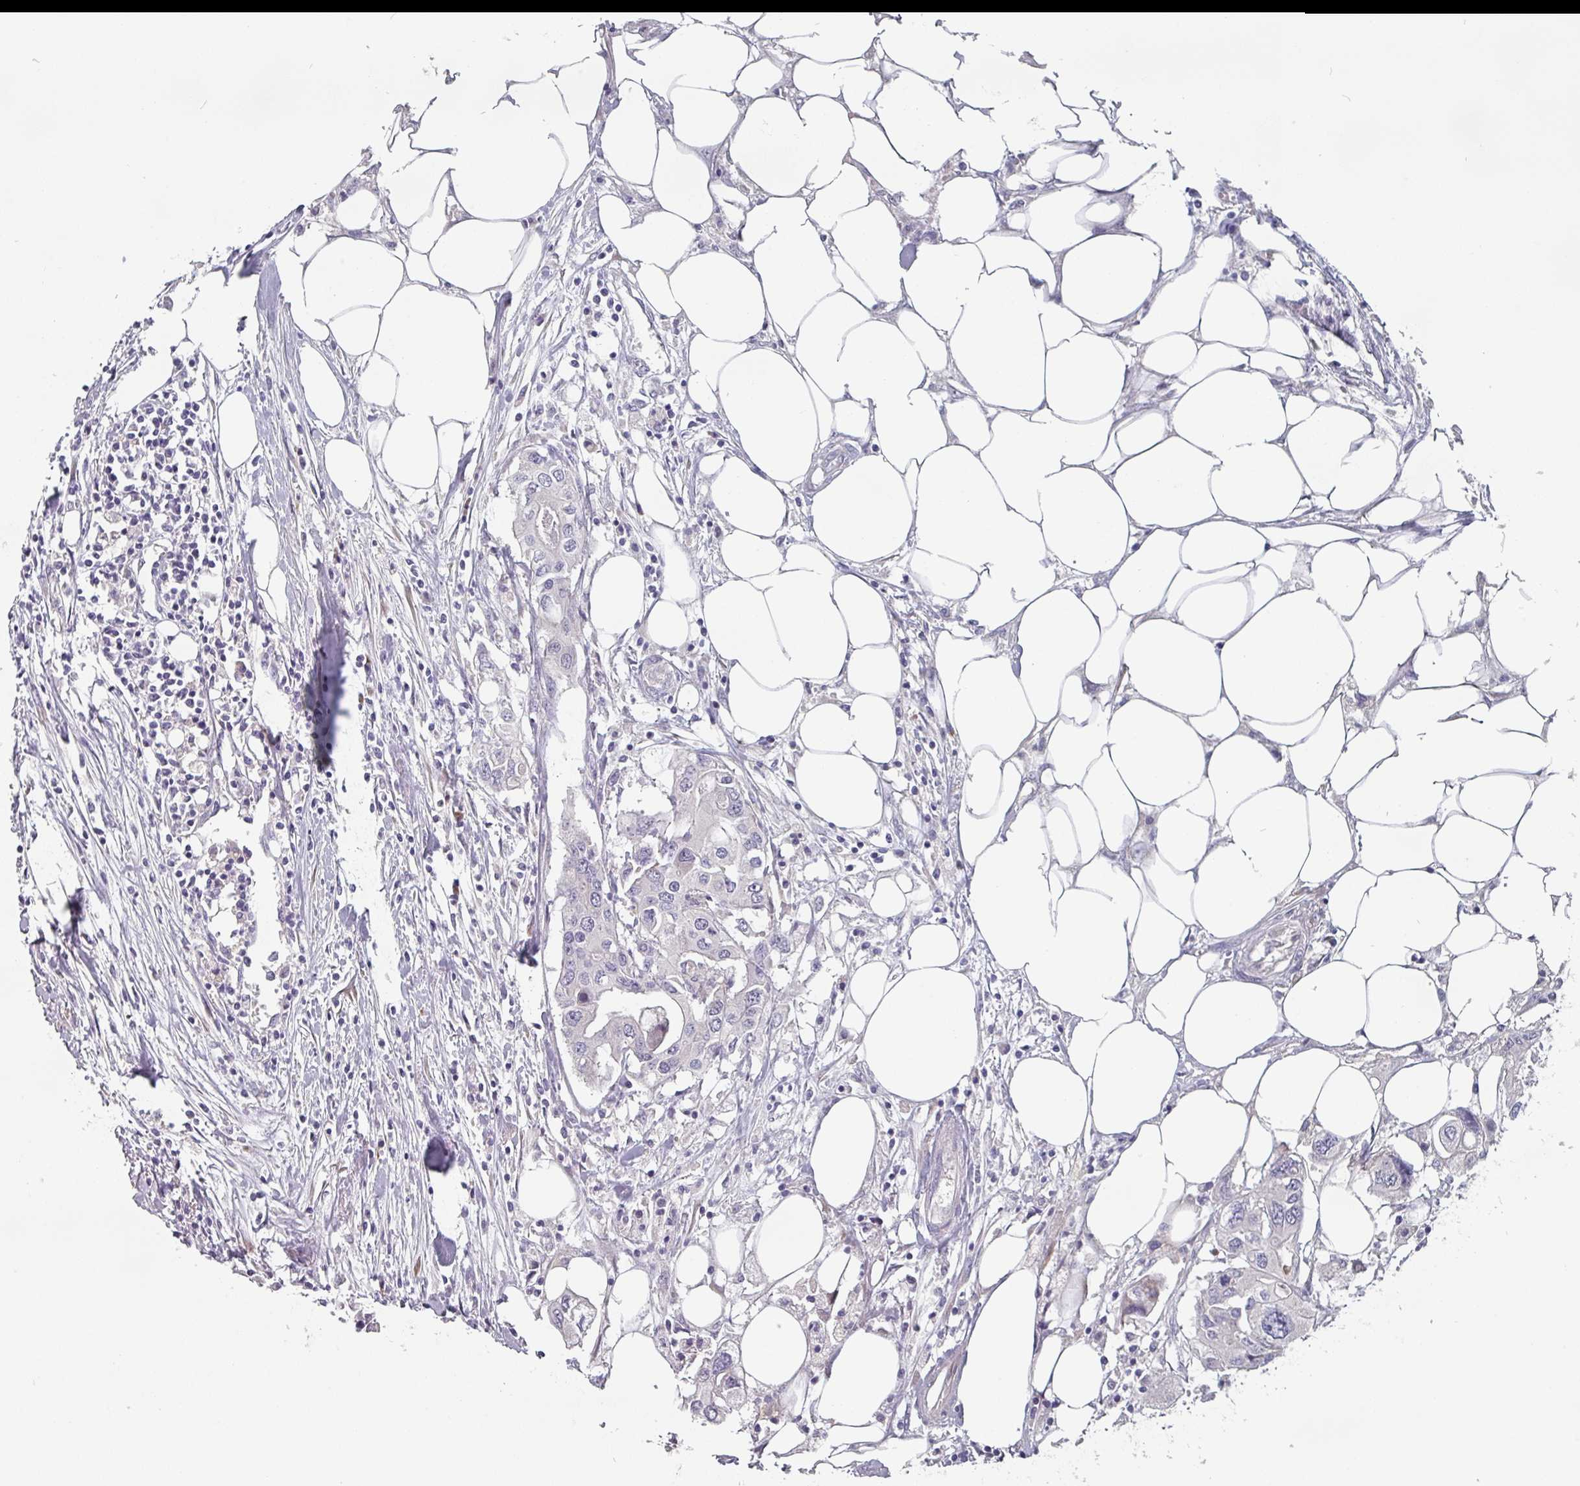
{"staining": {"intensity": "negative", "quantity": "none", "location": "none"}, "tissue": "colorectal cancer", "cell_type": "Tumor cells", "image_type": "cancer", "snomed": [{"axis": "morphology", "description": "Adenocarcinoma, NOS"}, {"axis": "topography", "description": "Colon"}], "caption": "An IHC histopathology image of adenocarcinoma (colorectal) is shown. There is no staining in tumor cells of adenocarcinoma (colorectal).", "gene": "PRAMEF8", "patient": {"sex": "male", "age": 77}}